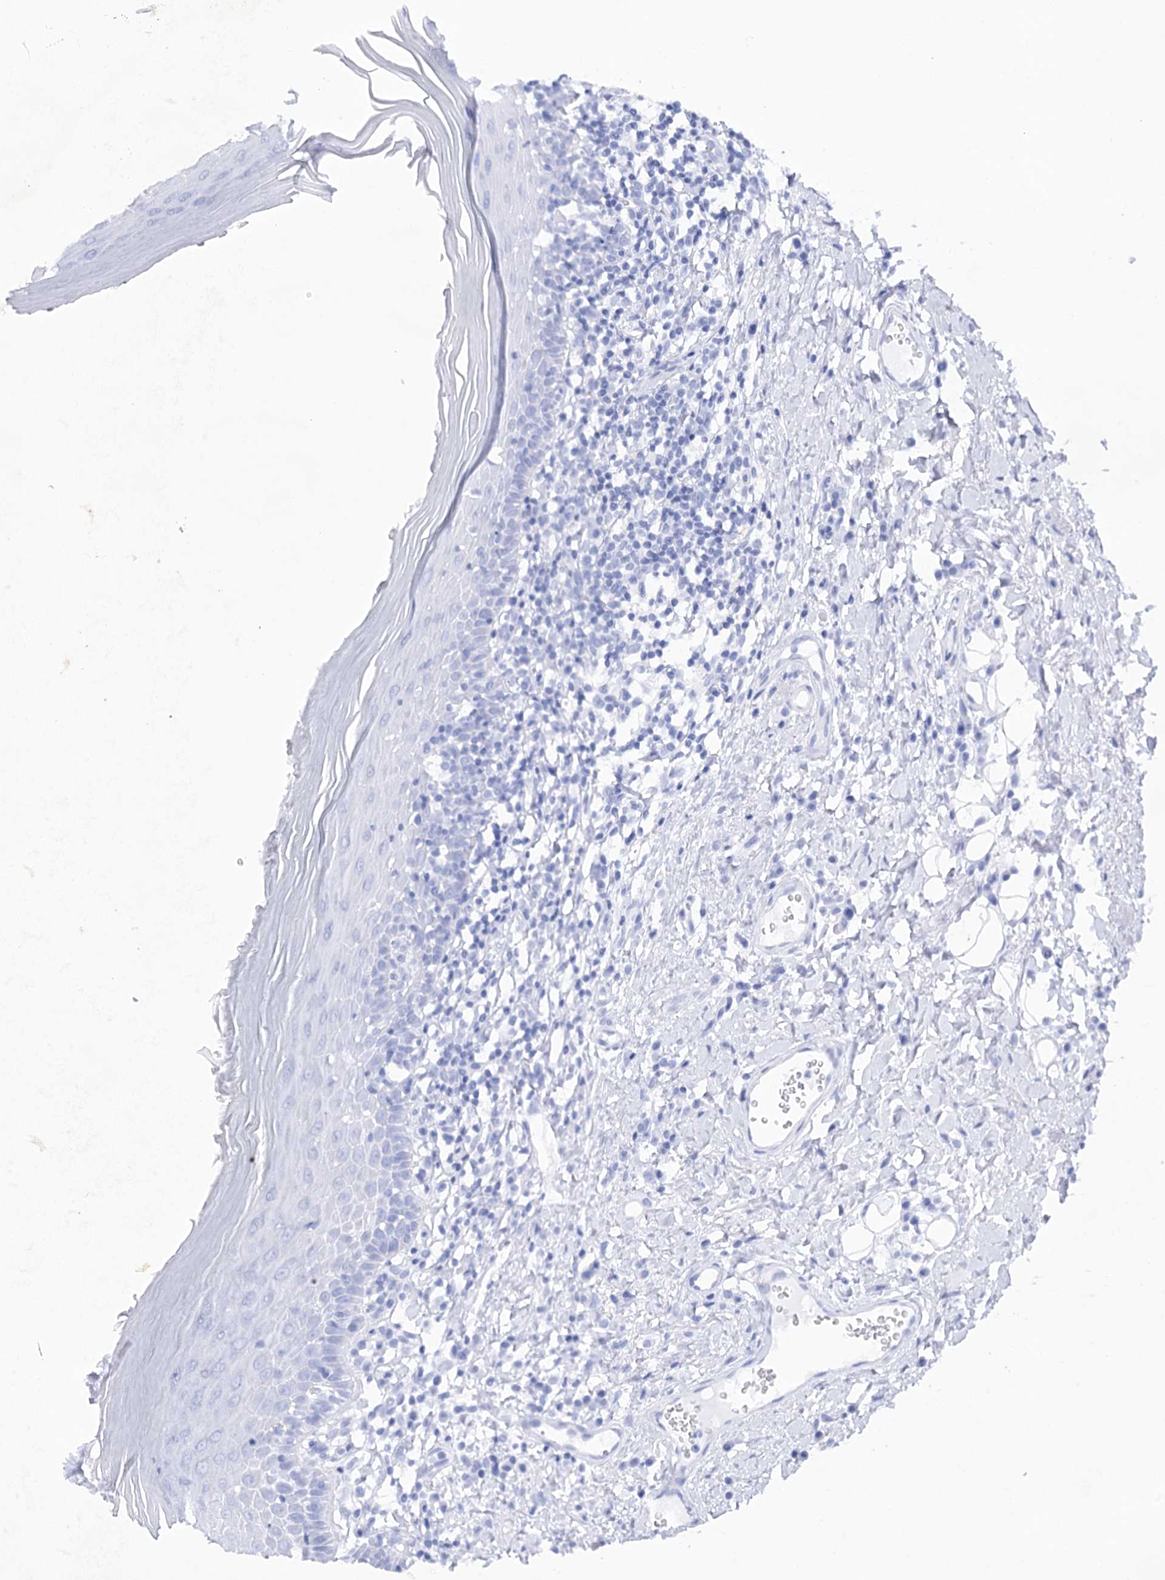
{"staining": {"intensity": "negative", "quantity": "none", "location": "none"}, "tissue": "oral mucosa", "cell_type": "Squamous epithelial cells", "image_type": "normal", "snomed": [{"axis": "morphology", "description": "Normal tissue, NOS"}, {"axis": "topography", "description": "Oral tissue"}], "caption": "Immunohistochemistry (IHC) photomicrograph of normal oral mucosa stained for a protein (brown), which reveals no expression in squamous epithelial cells.", "gene": "COX15", "patient": {"sex": "male", "age": 82}}